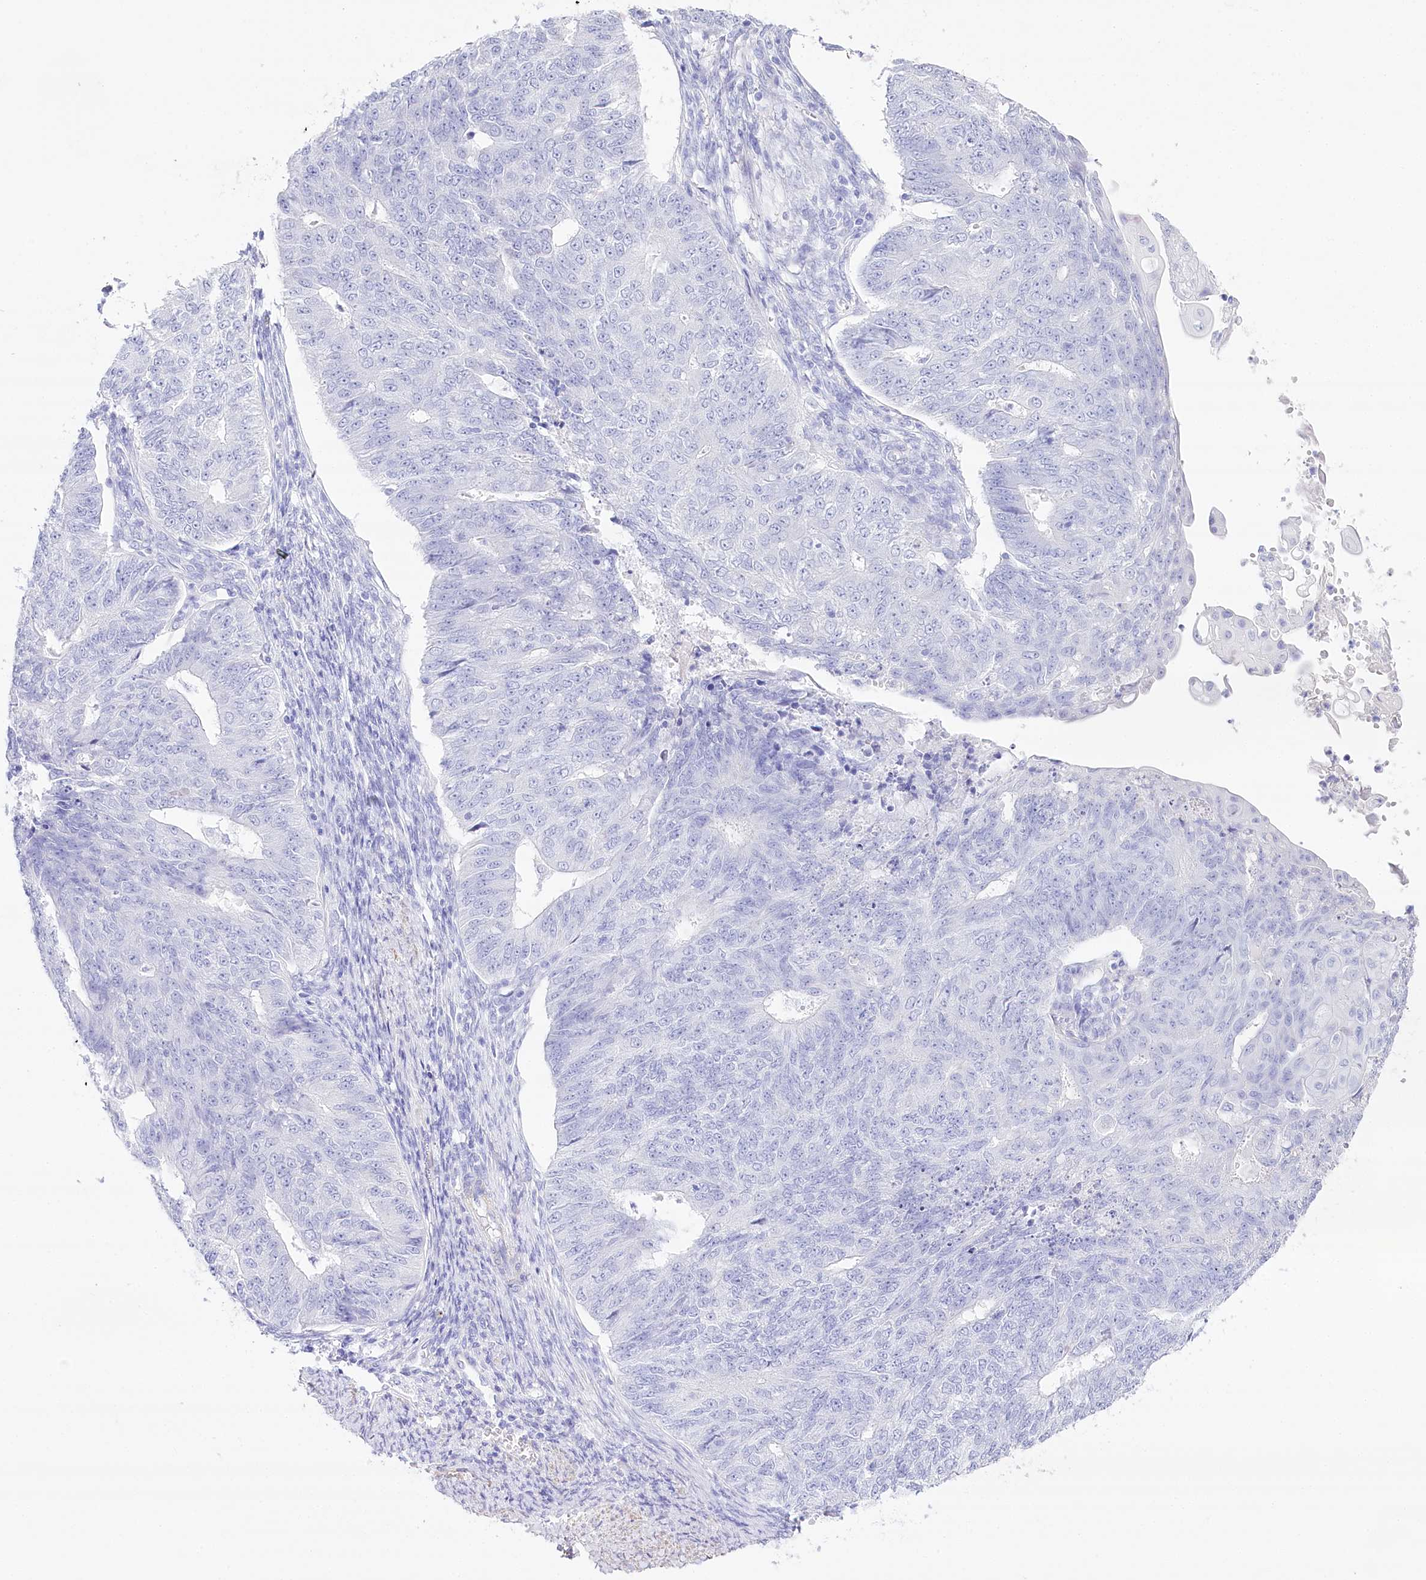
{"staining": {"intensity": "negative", "quantity": "none", "location": "none"}, "tissue": "endometrial cancer", "cell_type": "Tumor cells", "image_type": "cancer", "snomed": [{"axis": "morphology", "description": "Adenocarcinoma, NOS"}, {"axis": "topography", "description": "Endometrium"}], "caption": "Protein analysis of endometrial cancer (adenocarcinoma) displays no significant expression in tumor cells.", "gene": "CSN3", "patient": {"sex": "female", "age": 32}}